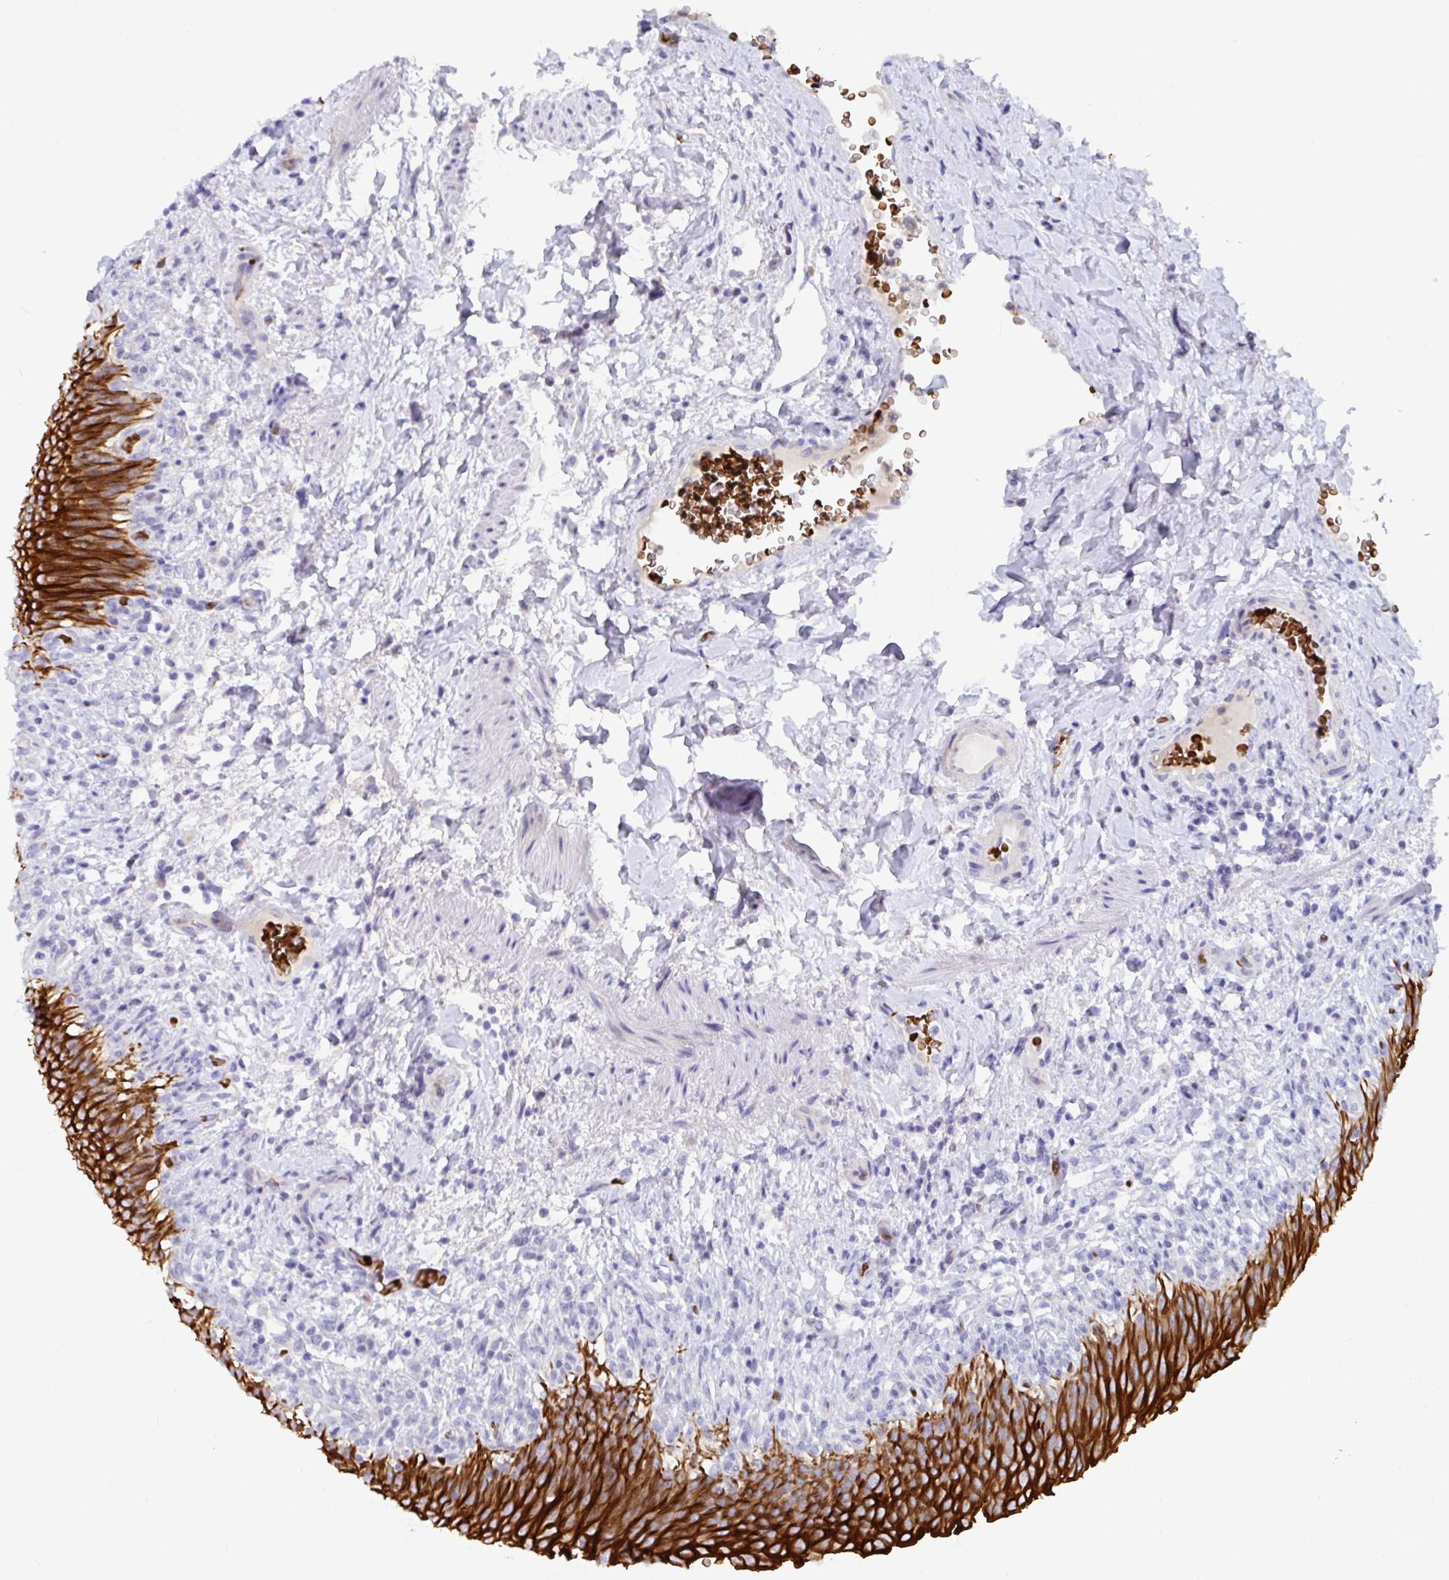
{"staining": {"intensity": "strong", "quantity": "25%-75%", "location": "cytoplasmic/membranous"}, "tissue": "urinary bladder", "cell_type": "Urothelial cells", "image_type": "normal", "snomed": [{"axis": "morphology", "description": "Normal tissue, NOS"}, {"axis": "topography", "description": "Urinary bladder"}, {"axis": "topography", "description": "Peripheral nerve tissue"}], "caption": "A brown stain highlights strong cytoplasmic/membranous expression of a protein in urothelial cells of benign human urinary bladder. The staining was performed using DAB to visualize the protein expression in brown, while the nuclei were stained in blue with hematoxylin (Magnification: 20x).", "gene": "CLDN8", "patient": {"sex": "female", "age": 60}}